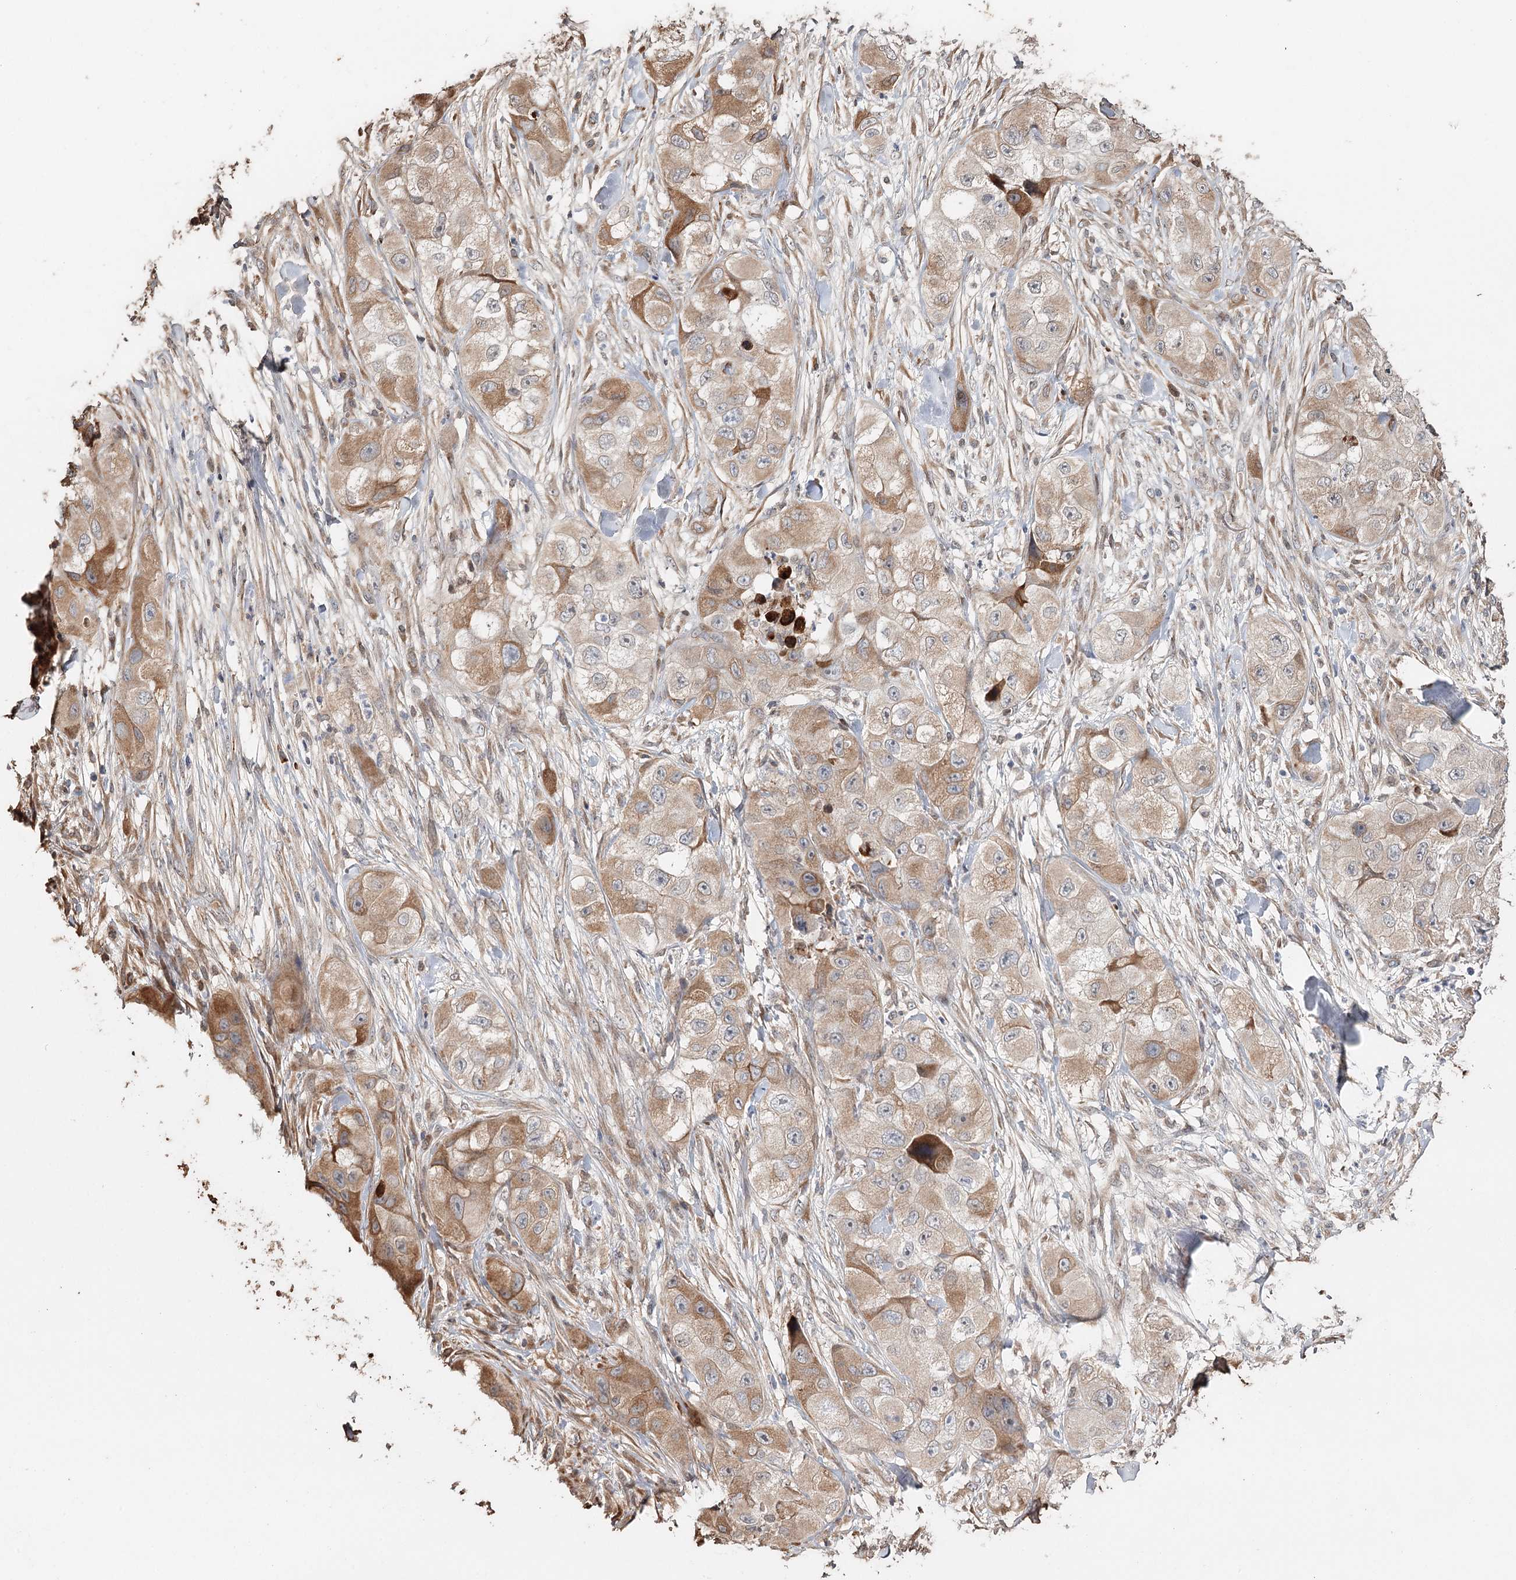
{"staining": {"intensity": "moderate", "quantity": ">75%", "location": "cytoplasmic/membranous"}, "tissue": "skin cancer", "cell_type": "Tumor cells", "image_type": "cancer", "snomed": [{"axis": "morphology", "description": "Squamous cell carcinoma, NOS"}, {"axis": "topography", "description": "Skin"}, {"axis": "topography", "description": "Subcutis"}], "caption": "IHC staining of skin cancer (squamous cell carcinoma), which demonstrates medium levels of moderate cytoplasmic/membranous positivity in approximately >75% of tumor cells indicating moderate cytoplasmic/membranous protein positivity. The staining was performed using DAB (brown) for protein detection and nuclei were counterstained in hematoxylin (blue).", "gene": "SYVN1", "patient": {"sex": "male", "age": 73}}